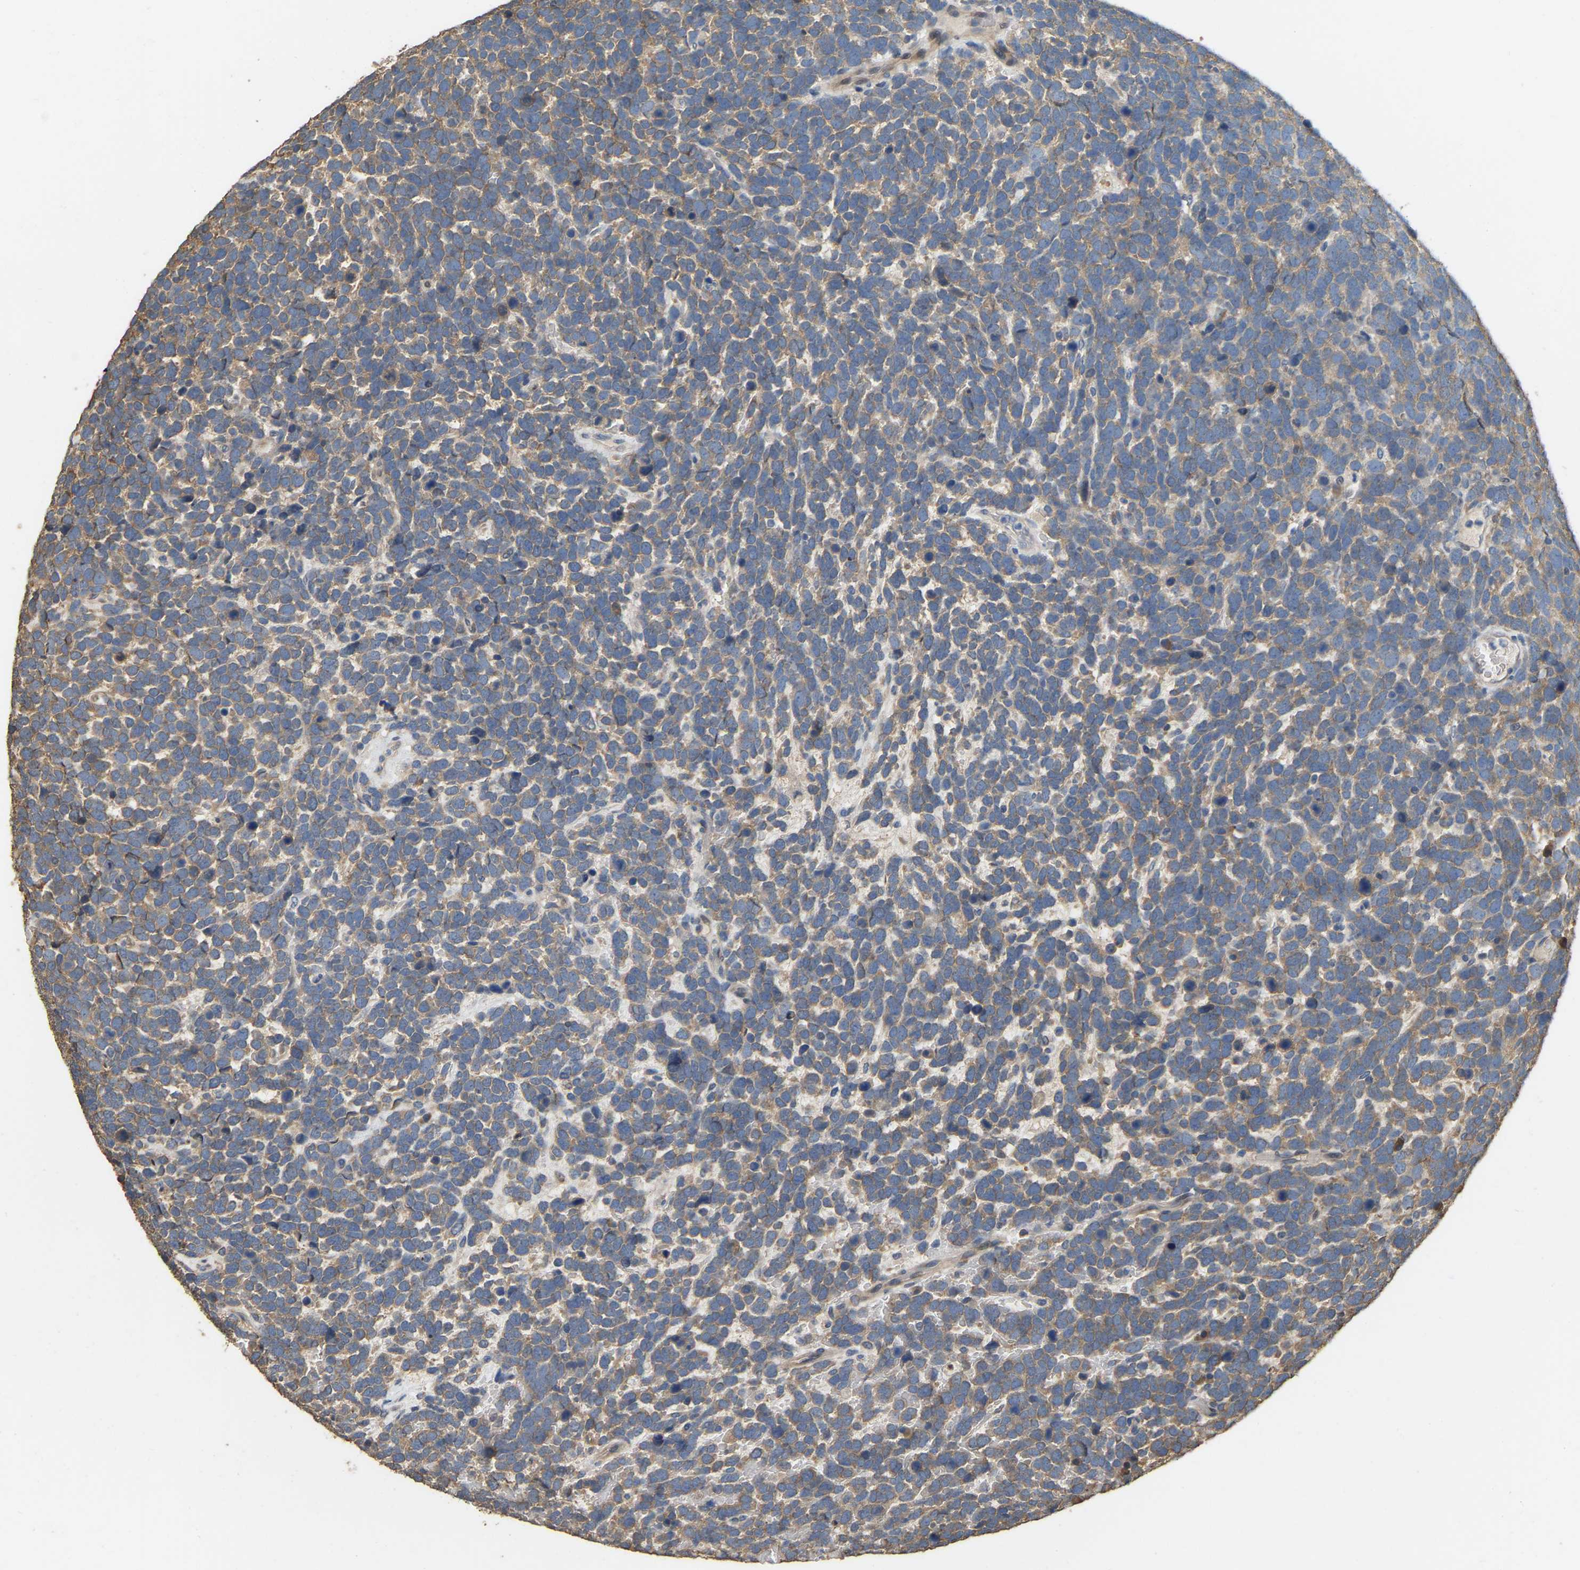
{"staining": {"intensity": "weak", "quantity": ">75%", "location": "cytoplasmic/membranous"}, "tissue": "urothelial cancer", "cell_type": "Tumor cells", "image_type": "cancer", "snomed": [{"axis": "morphology", "description": "Urothelial carcinoma, High grade"}, {"axis": "topography", "description": "Urinary bladder"}], "caption": "This photomicrograph exhibits immunohistochemistry (IHC) staining of human urothelial cancer, with low weak cytoplasmic/membranous expression in approximately >75% of tumor cells.", "gene": "NCS1", "patient": {"sex": "female", "age": 82}}